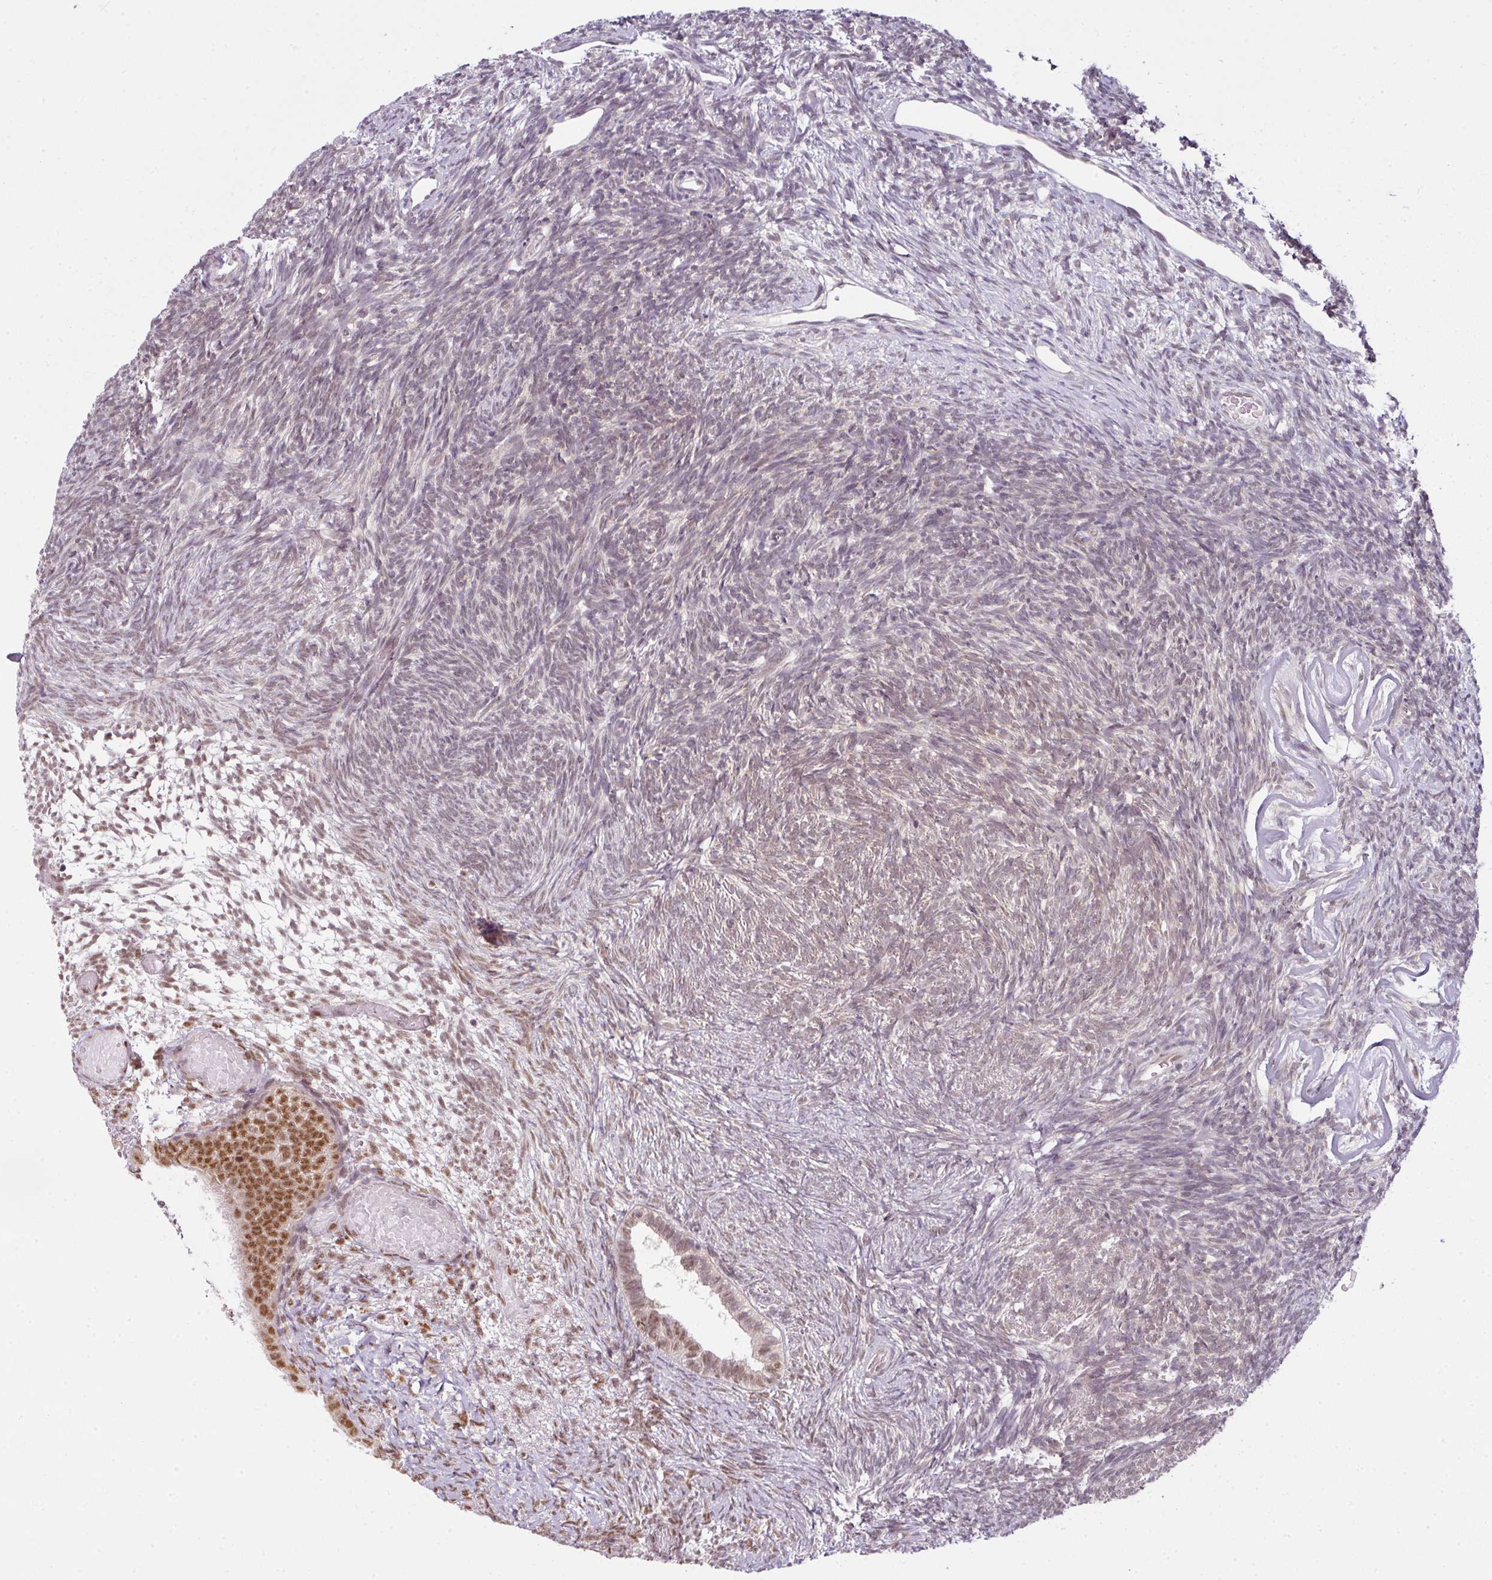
{"staining": {"intensity": "moderate", "quantity": "<25%", "location": "nuclear"}, "tissue": "ovary", "cell_type": "Ovarian stroma cells", "image_type": "normal", "snomed": [{"axis": "morphology", "description": "Normal tissue, NOS"}, {"axis": "topography", "description": "Ovary"}], "caption": "Ovarian stroma cells show low levels of moderate nuclear staining in about <25% of cells in normal human ovary. Nuclei are stained in blue.", "gene": "DERPC", "patient": {"sex": "female", "age": 39}}